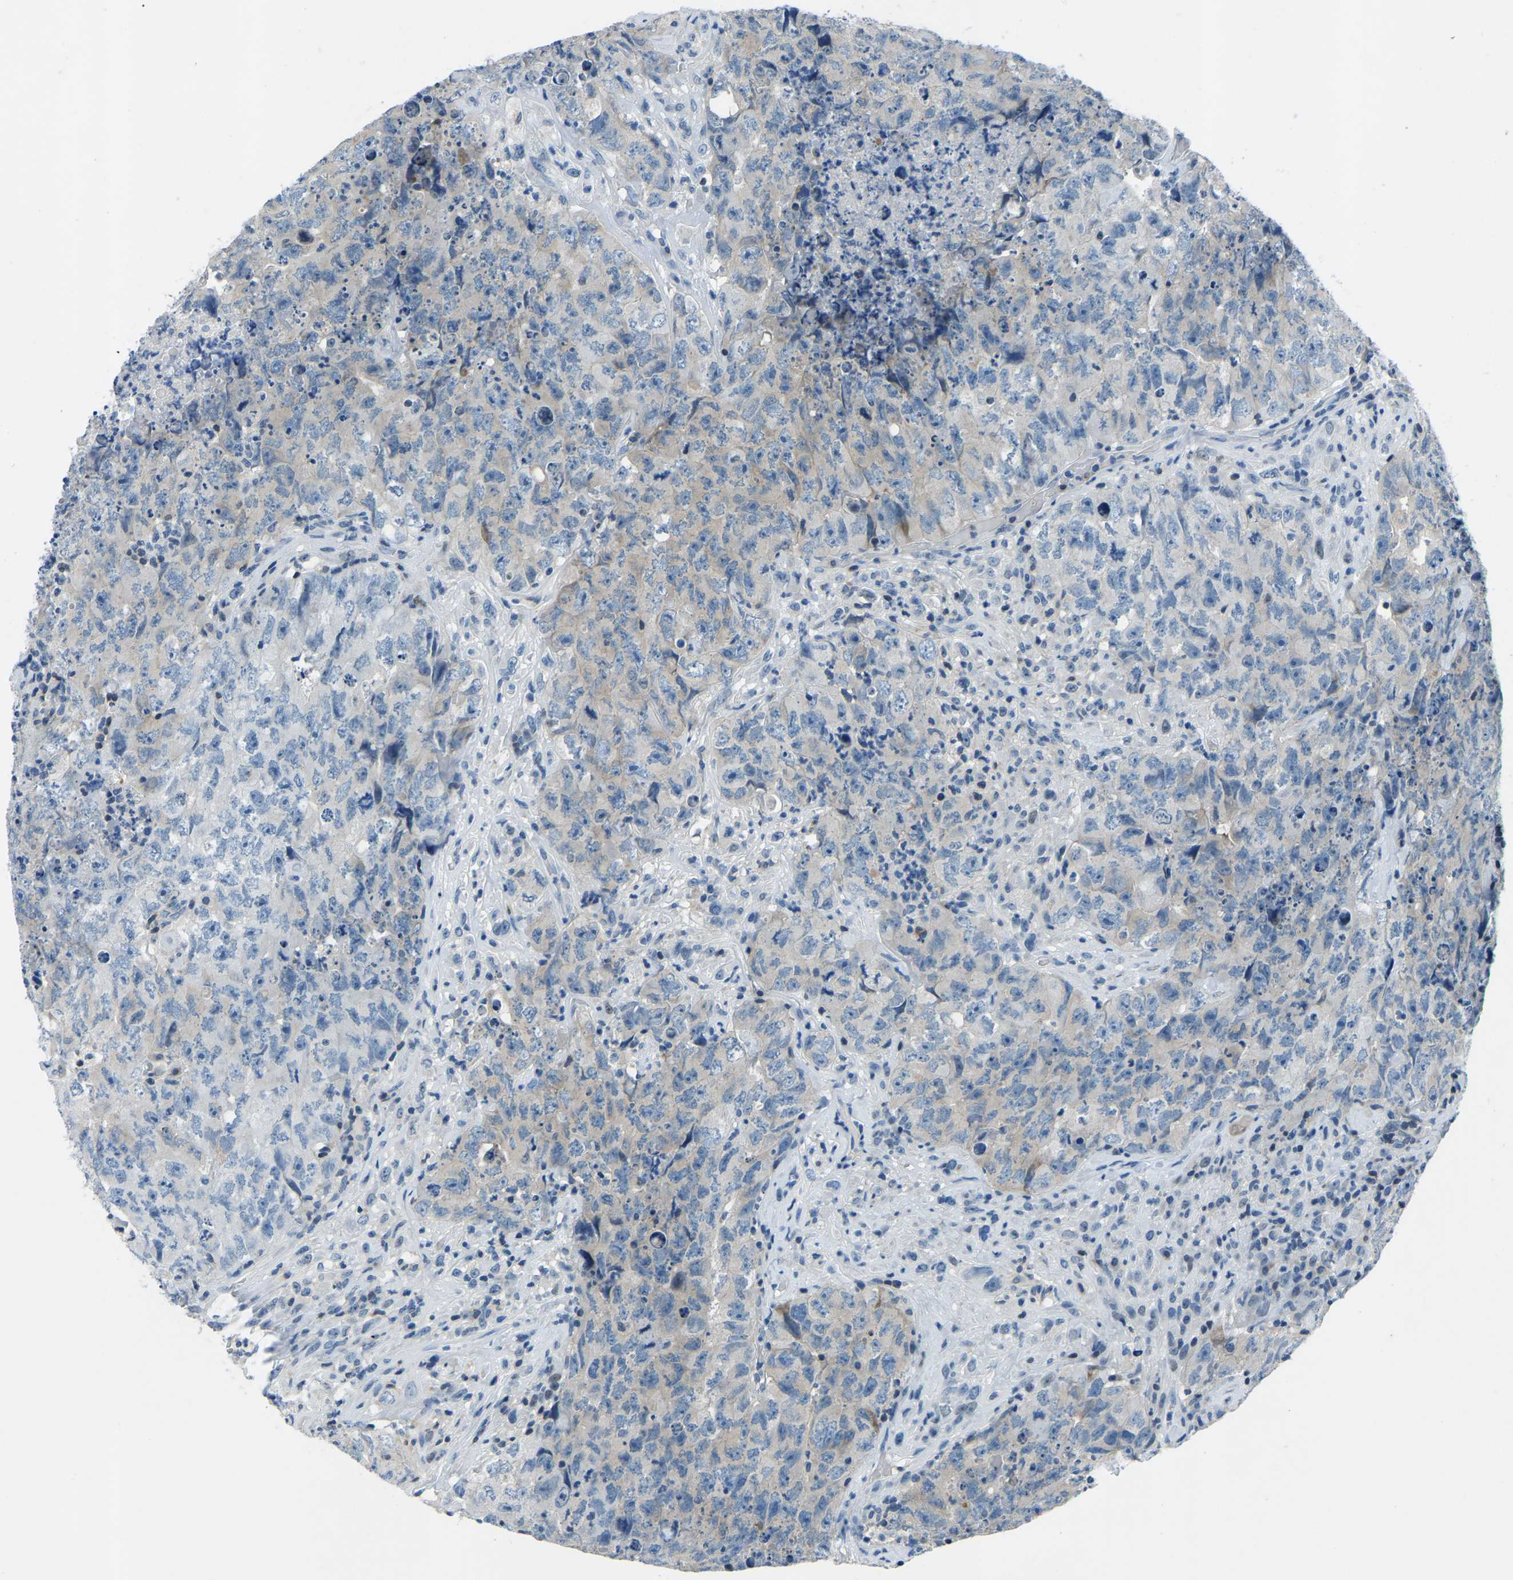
{"staining": {"intensity": "weak", "quantity": "<25%", "location": "cytoplasmic/membranous"}, "tissue": "testis cancer", "cell_type": "Tumor cells", "image_type": "cancer", "snomed": [{"axis": "morphology", "description": "Carcinoma, Embryonal, NOS"}, {"axis": "topography", "description": "Testis"}], "caption": "DAB (3,3'-diaminobenzidine) immunohistochemical staining of testis embryonal carcinoma displays no significant expression in tumor cells.", "gene": "XIRP1", "patient": {"sex": "male", "age": 32}}